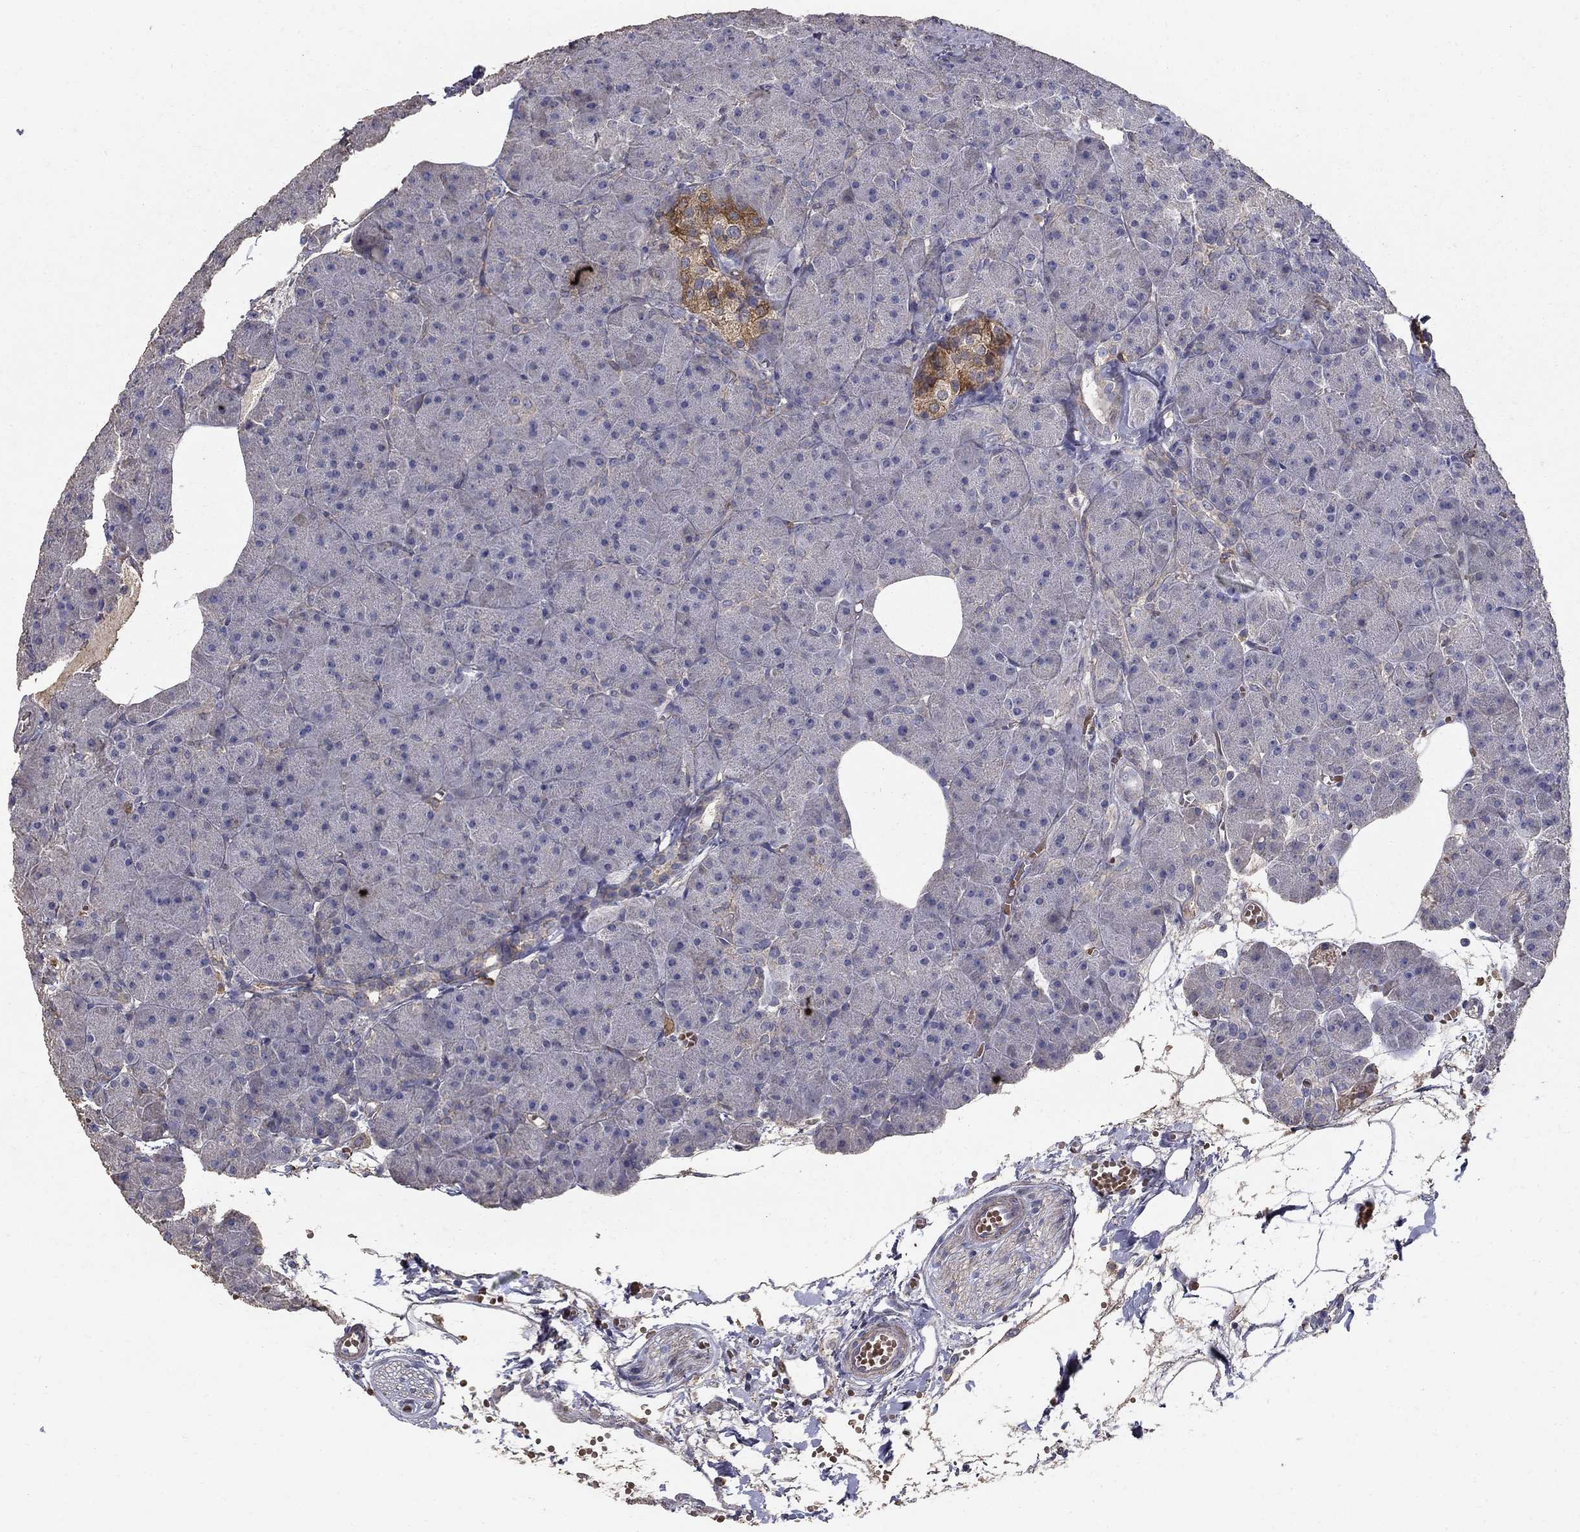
{"staining": {"intensity": "strong", "quantity": "<25%", "location": "cytoplasmic/membranous"}, "tissue": "pancreas", "cell_type": "Exocrine glandular cells", "image_type": "normal", "snomed": [{"axis": "morphology", "description": "Normal tissue, NOS"}, {"axis": "topography", "description": "Pancreas"}], "caption": "Pancreas stained with IHC exhibits strong cytoplasmic/membranous staining in approximately <25% of exocrine glandular cells.", "gene": "MPP2", "patient": {"sex": "male", "age": 61}}